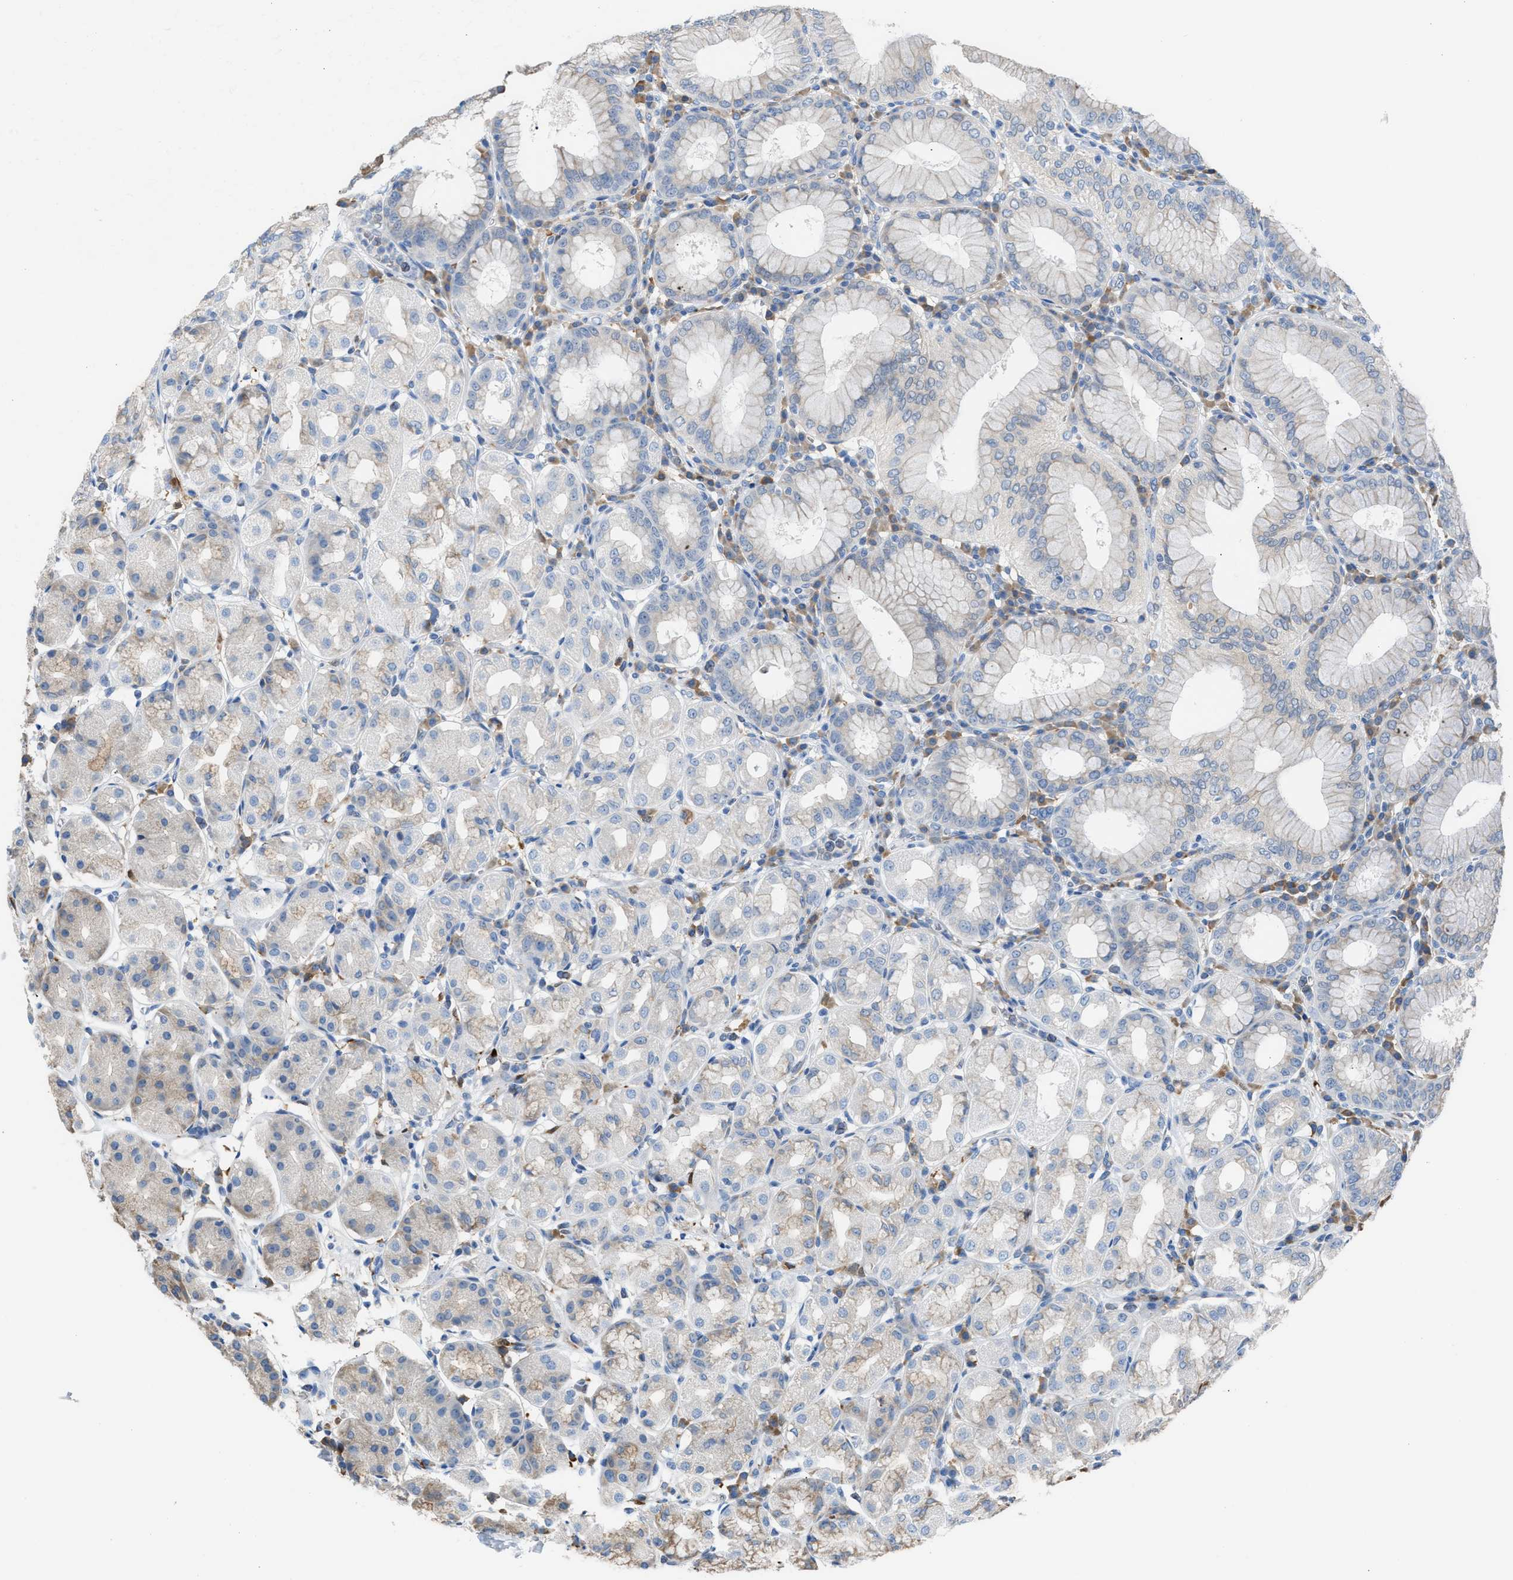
{"staining": {"intensity": "weak", "quantity": "<25%", "location": "cytoplasmic/membranous"}, "tissue": "stomach", "cell_type": "Glandular cells", "image_type": "normal", "snomed": [{"axis": "morphology", "description": "Normal tissue, NOS"}, {"axis": "topography", "description": "Stomach"}, {"axis": "topography", "description": "Stomach, lower"}], "caption": "Immunohistochemistry of benign stomach displays no staining in glandular cells. (DAB immunohistochemistry (IHC), high magnification).", "gene": "CA3", "patient": {"sex": "female", "age": 56}}